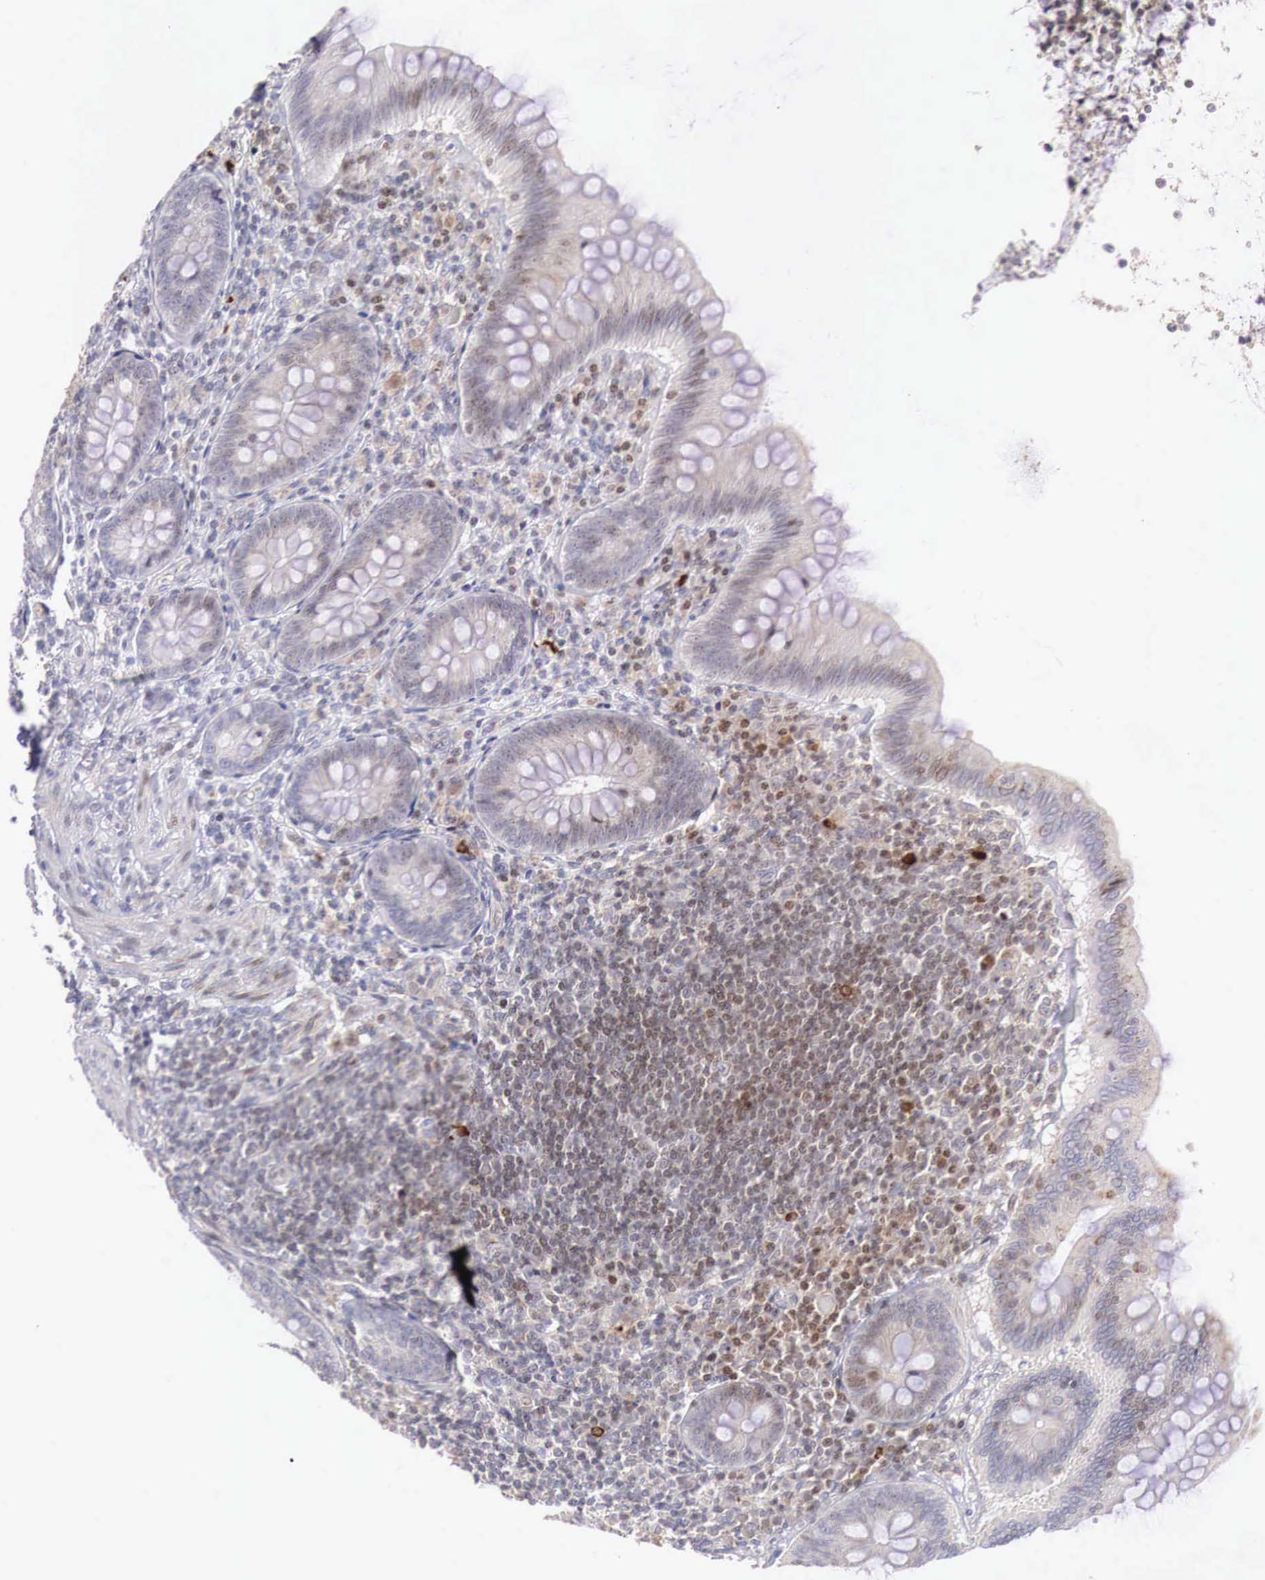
{"staining": {"intensity": "negative", "quantity": "none", "location": "none"}, "tissue": "appendix", "cell_type": "Glandular cells", "image_type": "normal", "snomed": [{"axis": "morphology", "description": "Normal tissue, NOS"}, {"axis": "topography", "description": "Appendix"}], "caption": "Immunohistochemistry (IHC) micrograph of normal appendix stained for a protein (brown), which reveals no positivity in glandular cells.", "gene": "CLCN5", "patient": {"sex": "female", "age": 34}}